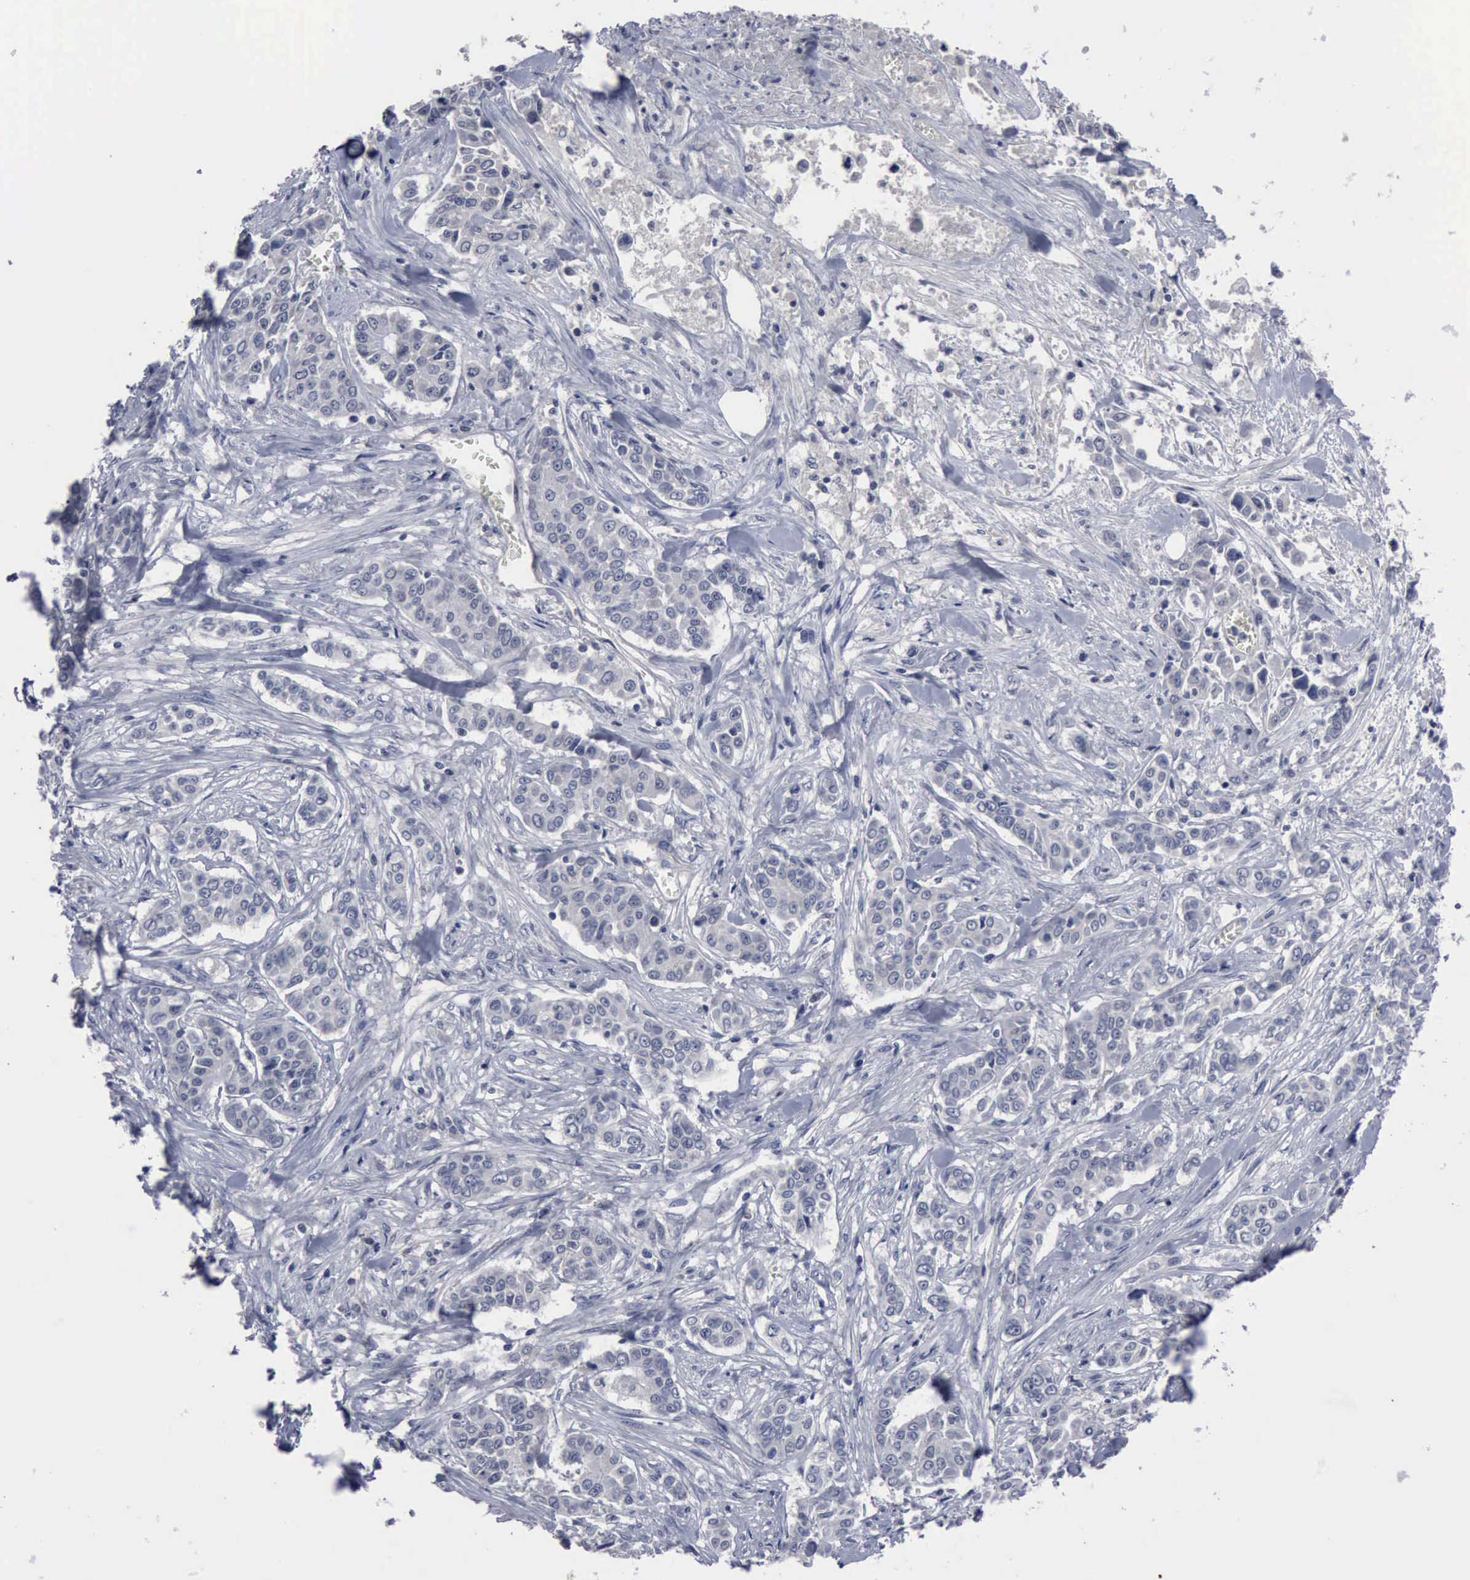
{"staining": {"intensity": "negative", "quantity": "none", "location": "none"}, "tissue": "pancreatic cancer", "cell_type": "Tumor cells", "image_type": "cancer", "snomed": [{"axis": "morphology", "description": "Adenocarcinoma, NOS"}, {"axis": "topography", "description": "Pancreas"}], "caption": "There is no significant staining in tumor cells of pancreatic cancer.", "gene": "MYO18B", "patient": {"sex": "female", "age": 52}}